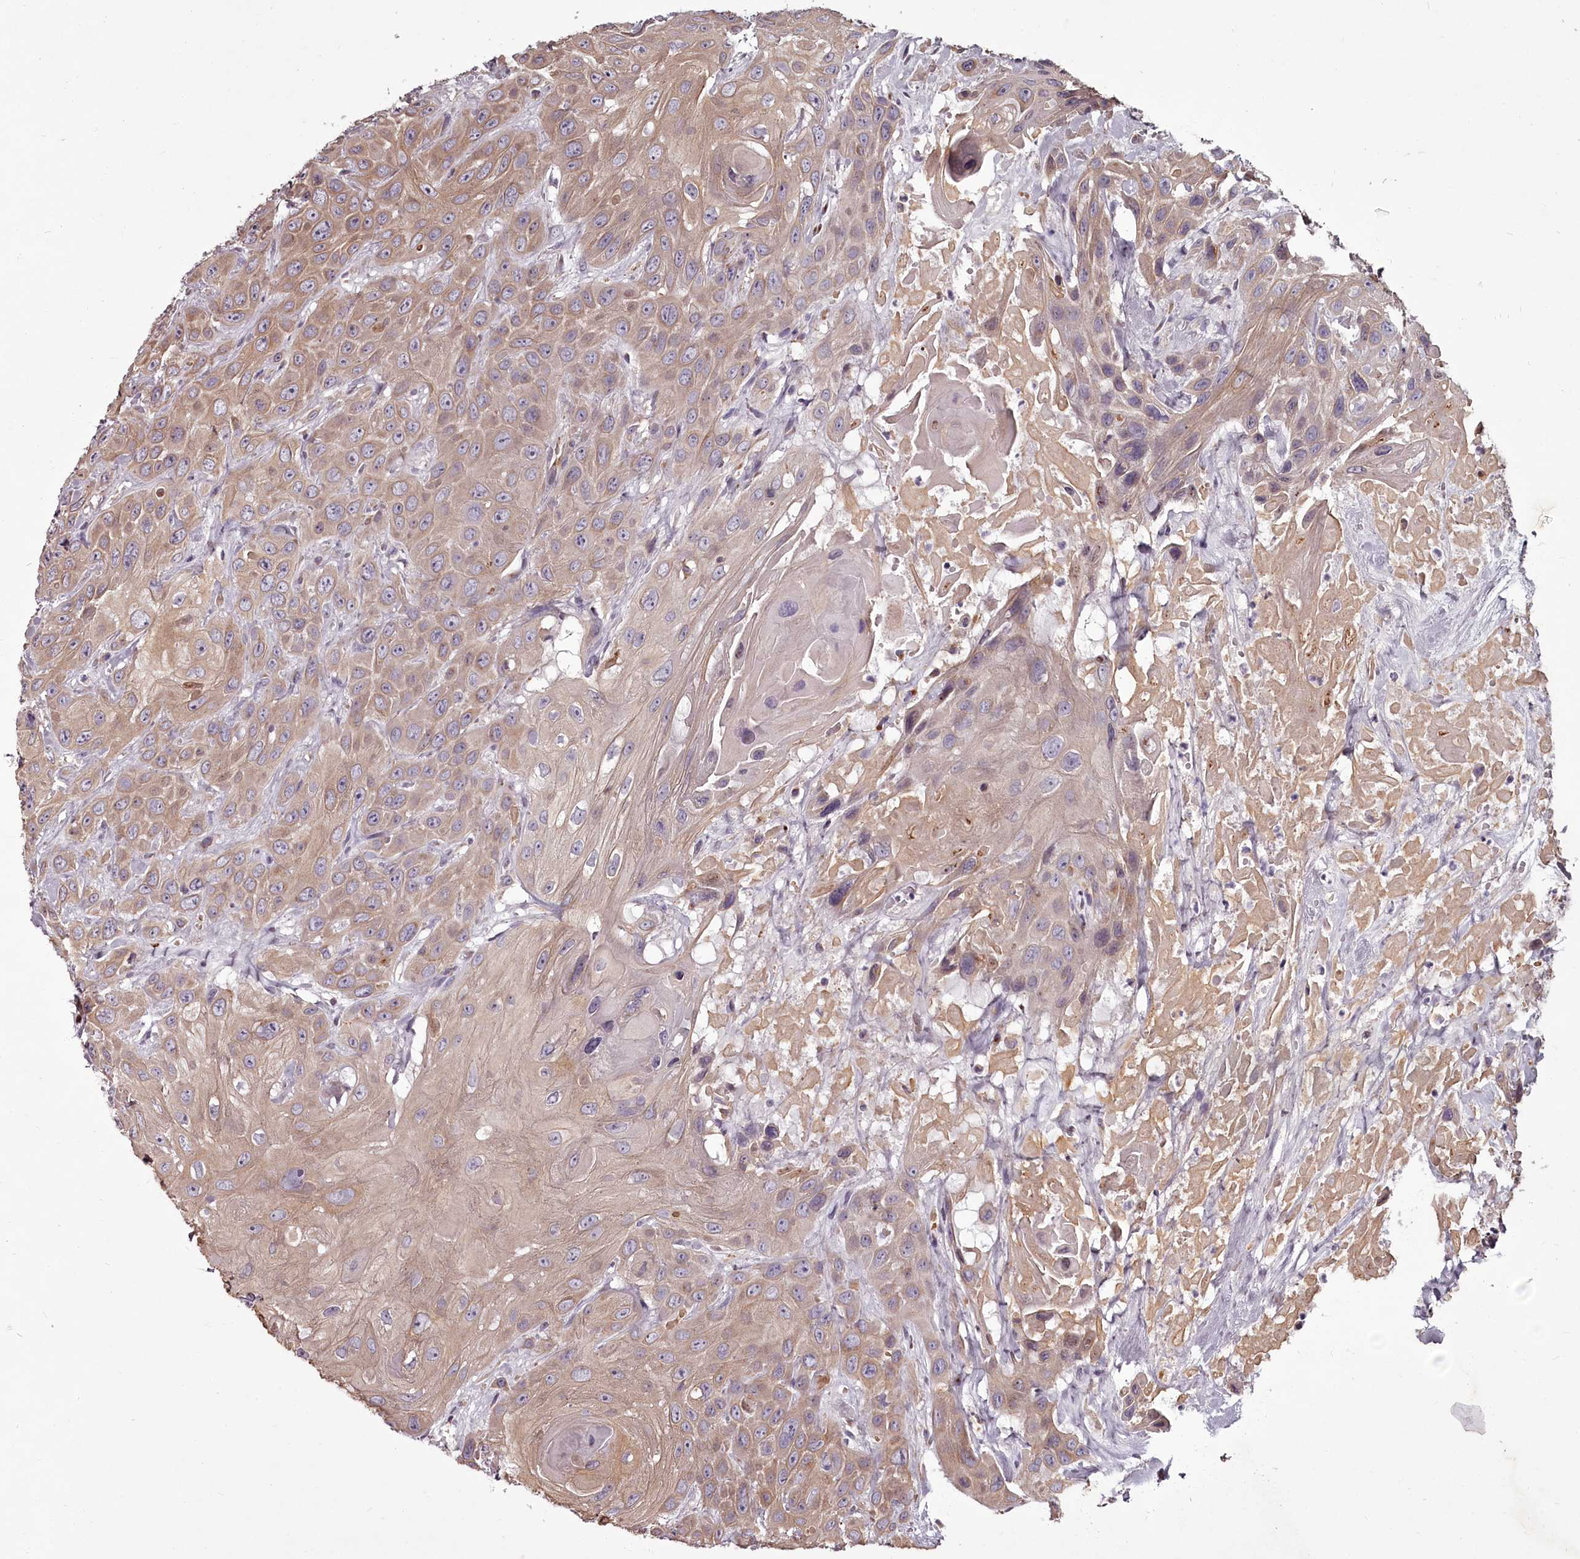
{"staining": {"intensity": "weak", "quantity": ">75%", "location": "cytoplasmic/membranous"}, "tissue": "head and neck cancer", "cell_type": "Tumor cells", "image_type": "cancer", "snomed": [{"axis": "morphology", "description": "Squamous cell carcinoma, NOS"}, {"axis": "topography", "description": "Head-Neck"}], "caption": "Immunohistochemistry (IHC) photomicrograph of neoplastic tissue: human head and neck squamous cell carcinoma stained using immunohistochemistry shows low levels of weak protein expression localized specifically in the cytoplasmic/membranous of tumor cells, appearing as a cytoplasmic/membranous brown color.", "gene": "STX6", "patient": {"sex": "male", "age": 81}}